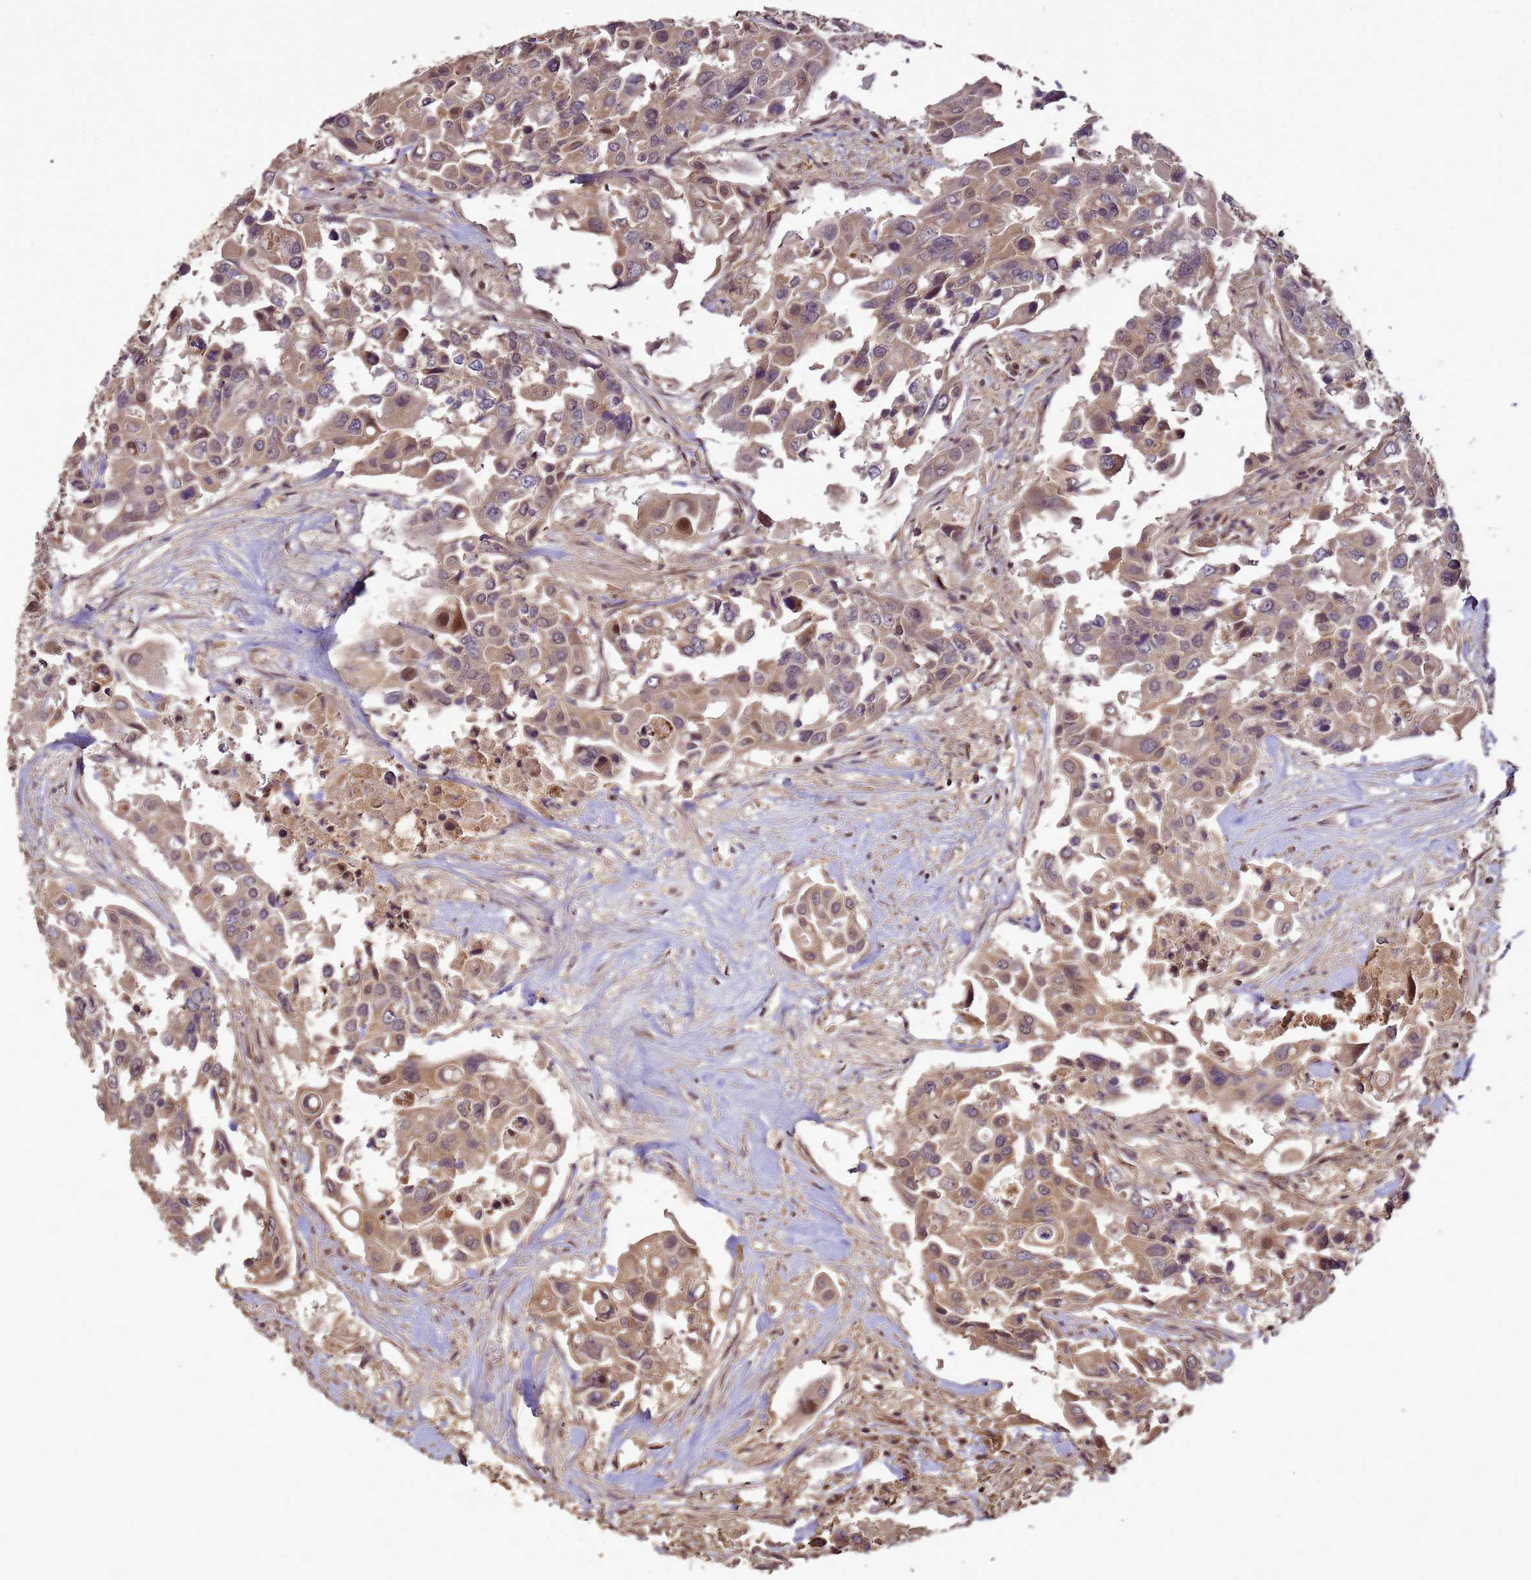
{"staining": {"intensity": "moderate", "quantity": ">75%", "location": "cytoplasmic/membranous,nuclear"}, "tissue": "colorectal cancer", "cell_type": "Tumor cells", "image_type": "cancer", "snomed": [{"axis": "morphology", "description": "Adenocarcinoma, NOS"}, {"axis": "topography", "description": "Colon"}], "caption": "Colorectal cancer stained with a brown dye shows moderate cytoplasmic/membranous and nuclear positive expression in approximately >75% of tumor cells.", "gene": "CRBN", "patient": {"sex": "male", "age": 77}}